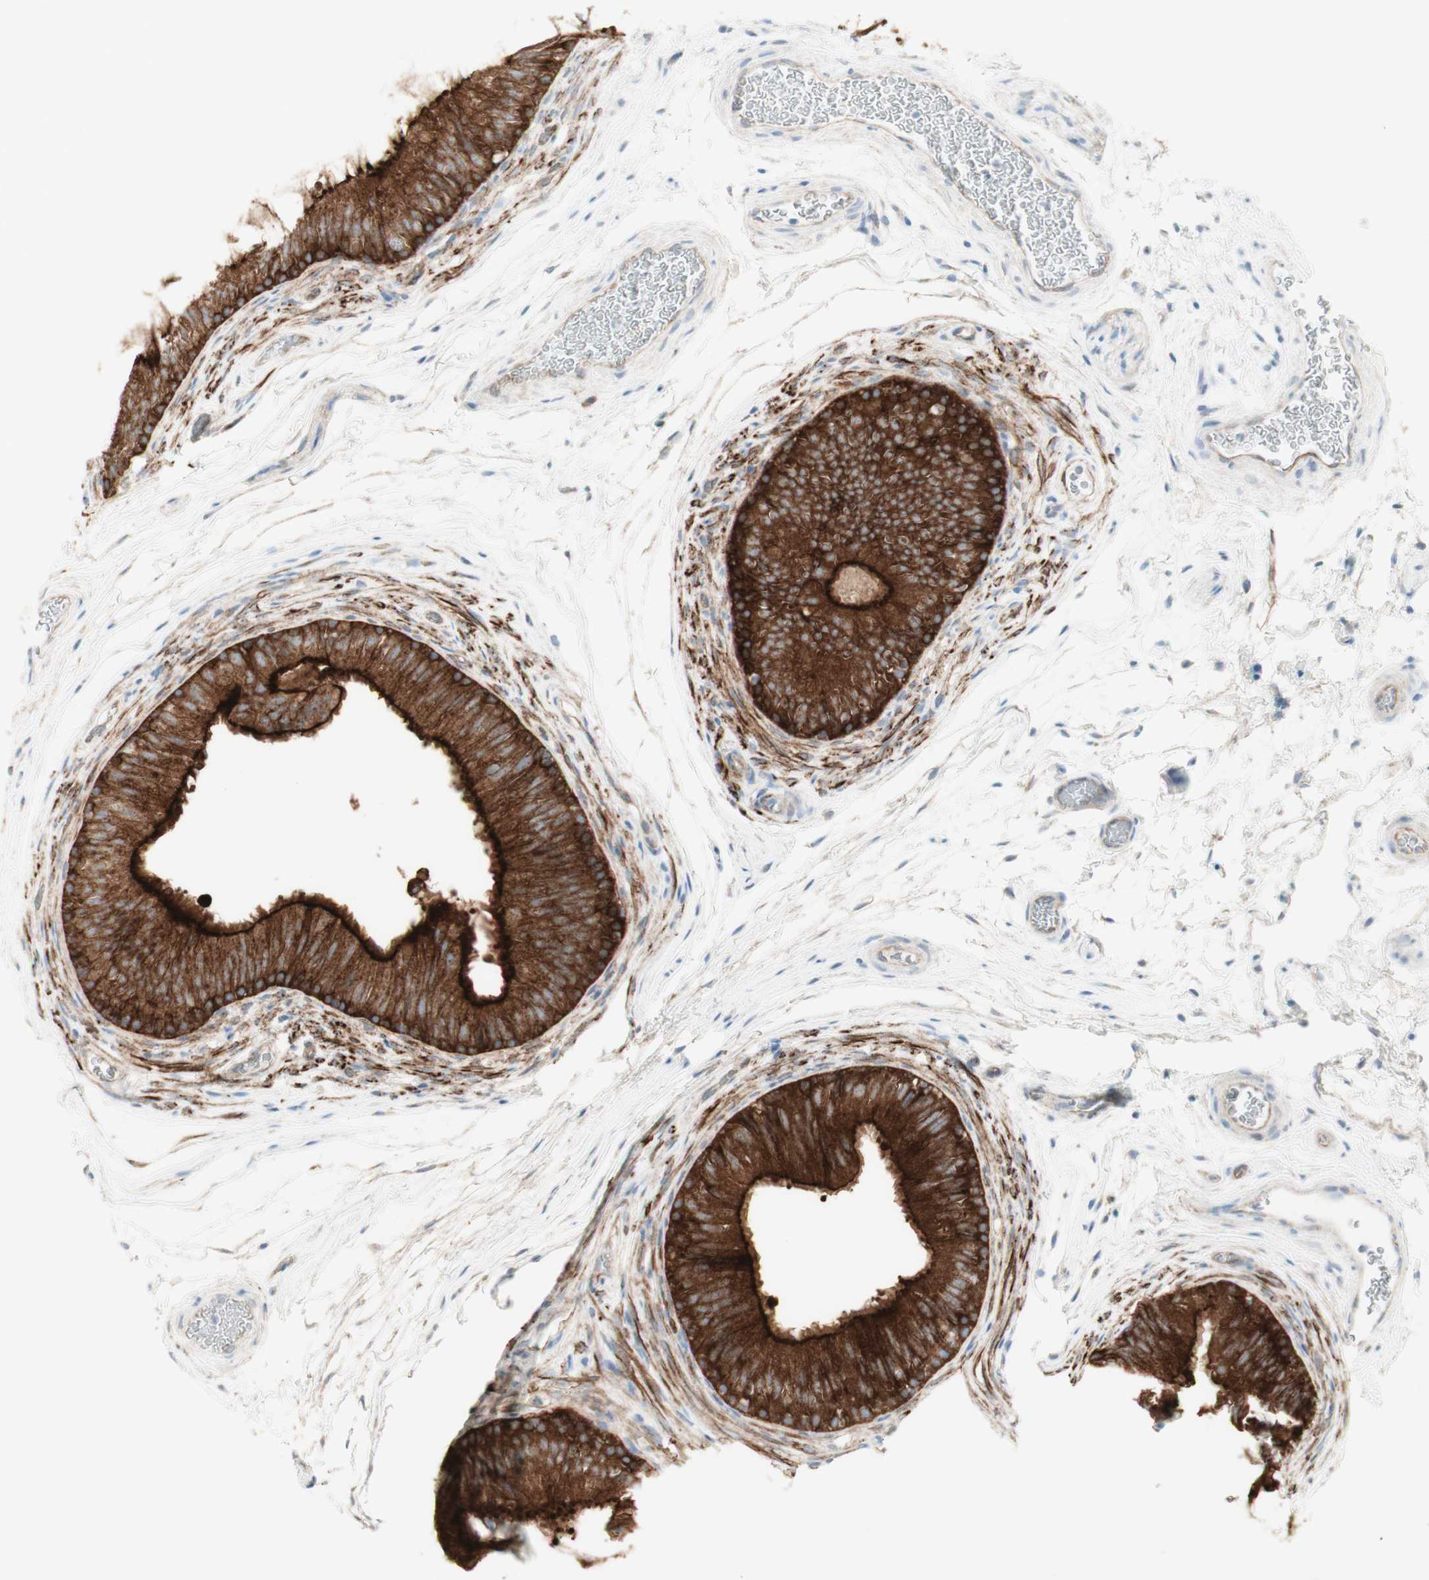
{"staining": {"intensity": "strong", "quantity": "25%-75%", "location": "cytoplasmic/membranous"}, "tissue": "epididymis", "cell_type": "Glandular cells", "image_type": "normal", "snomed": [{"axis": "morphology", "description": "Normal tissue, NOS"}, {"axis": "topography", "description": "Epididymis"}], "caption": "The immunohistochemical stain highlights strong cytoplasmic/membranous positivity in glandular cells of normal epididymis.", "gene": "MYO6", "patient": {"sex": "male", "age": 36}}